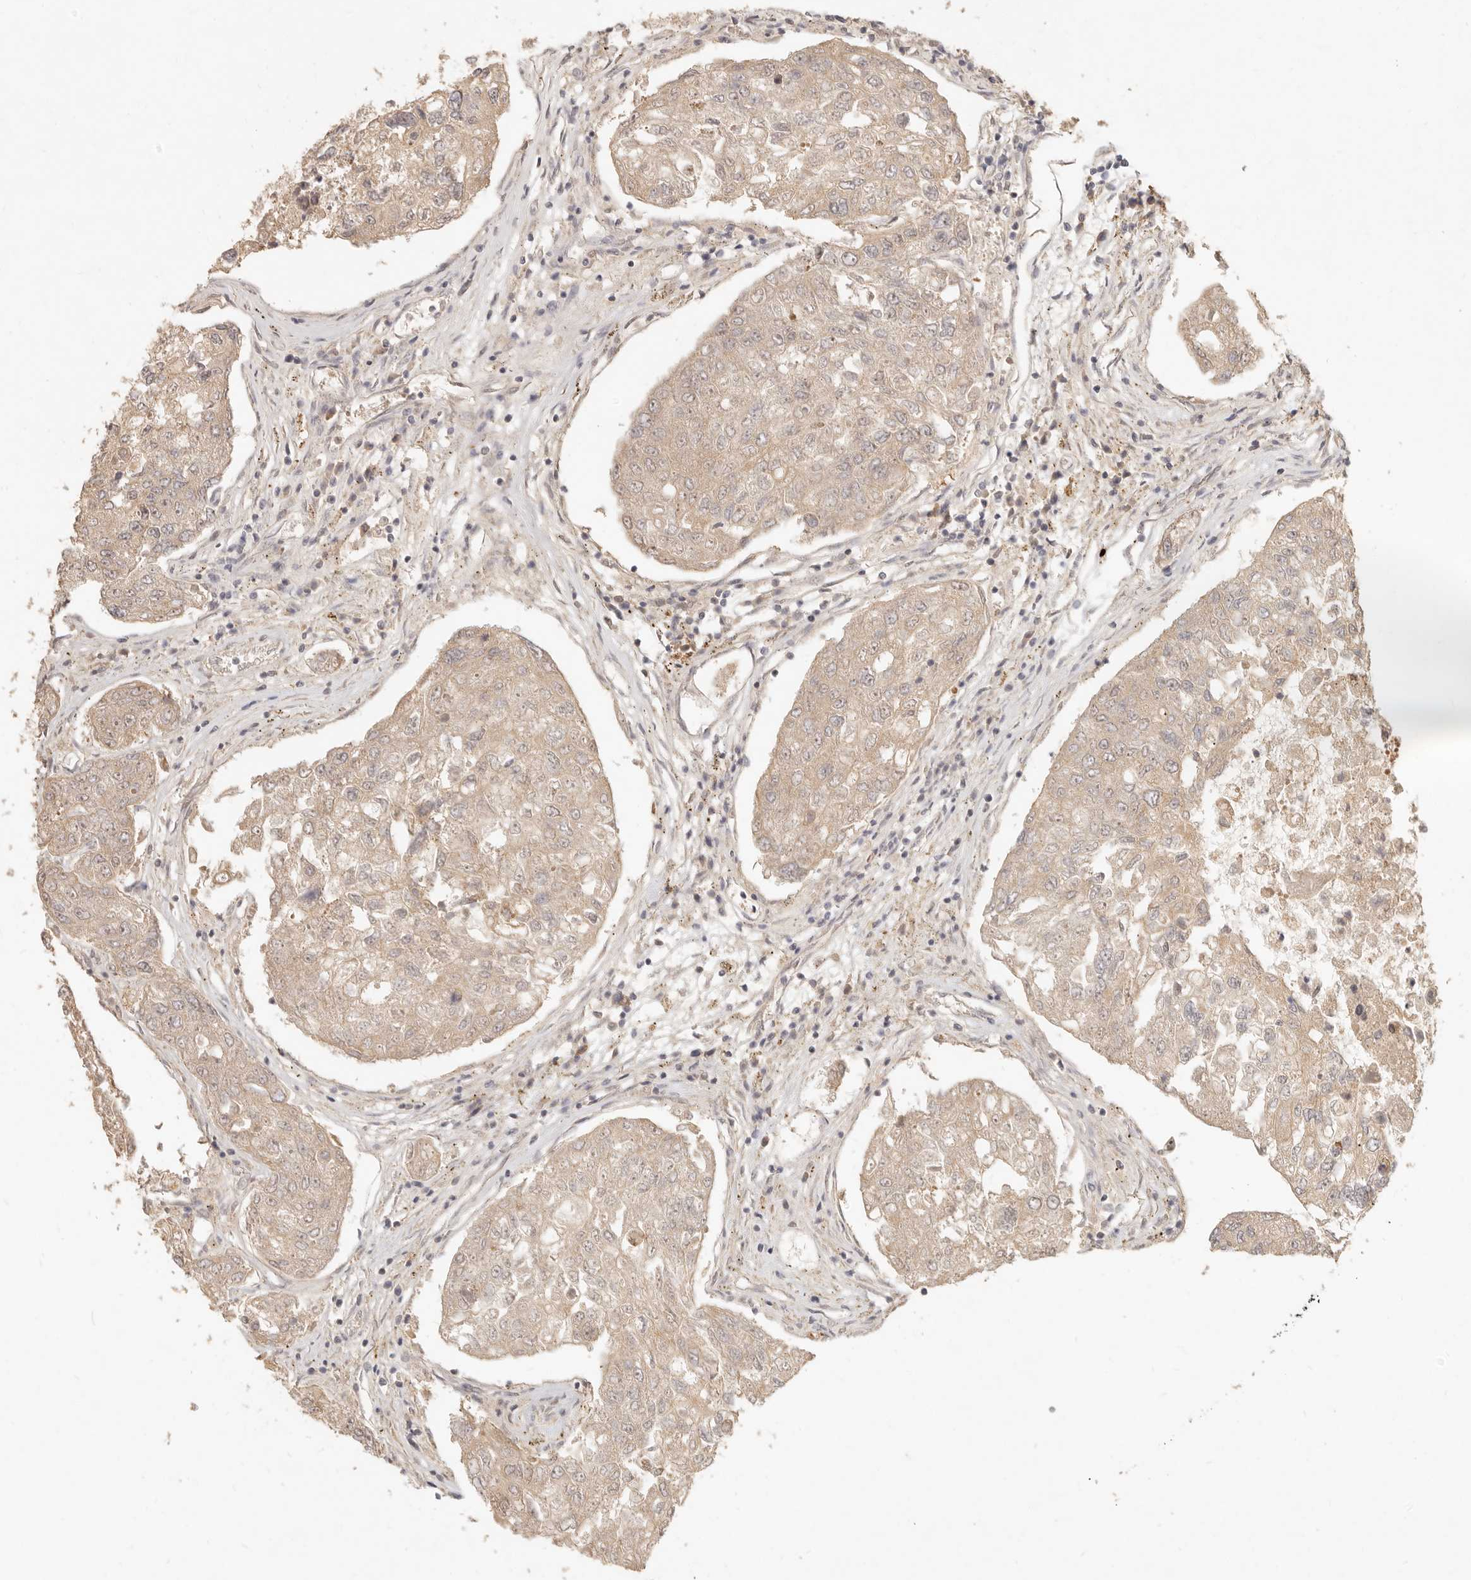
{"staining": {"intensity": "moderate", "quantity": ">75%", "location": "cytoplasmic/membranous"}, "tissue": "urothelial cancer", "cell_type": "Tumor cells", "image_type": "cancer", "snomed": [{"axis": "morphology", "description": "Urothelial carcinoma, High grade"}, {"axis": "topography", "description": "Lymph node"}, {"axis": "topography", "description": "Urinary bladder"}], "caption": "Protein staining exhibits moderate cytoplasmic/membranous positivity in about >75% of tumor cells in urothelial cancer.", "gene": "UBXN11", "patient": {"sex": "male", "age": 51}}